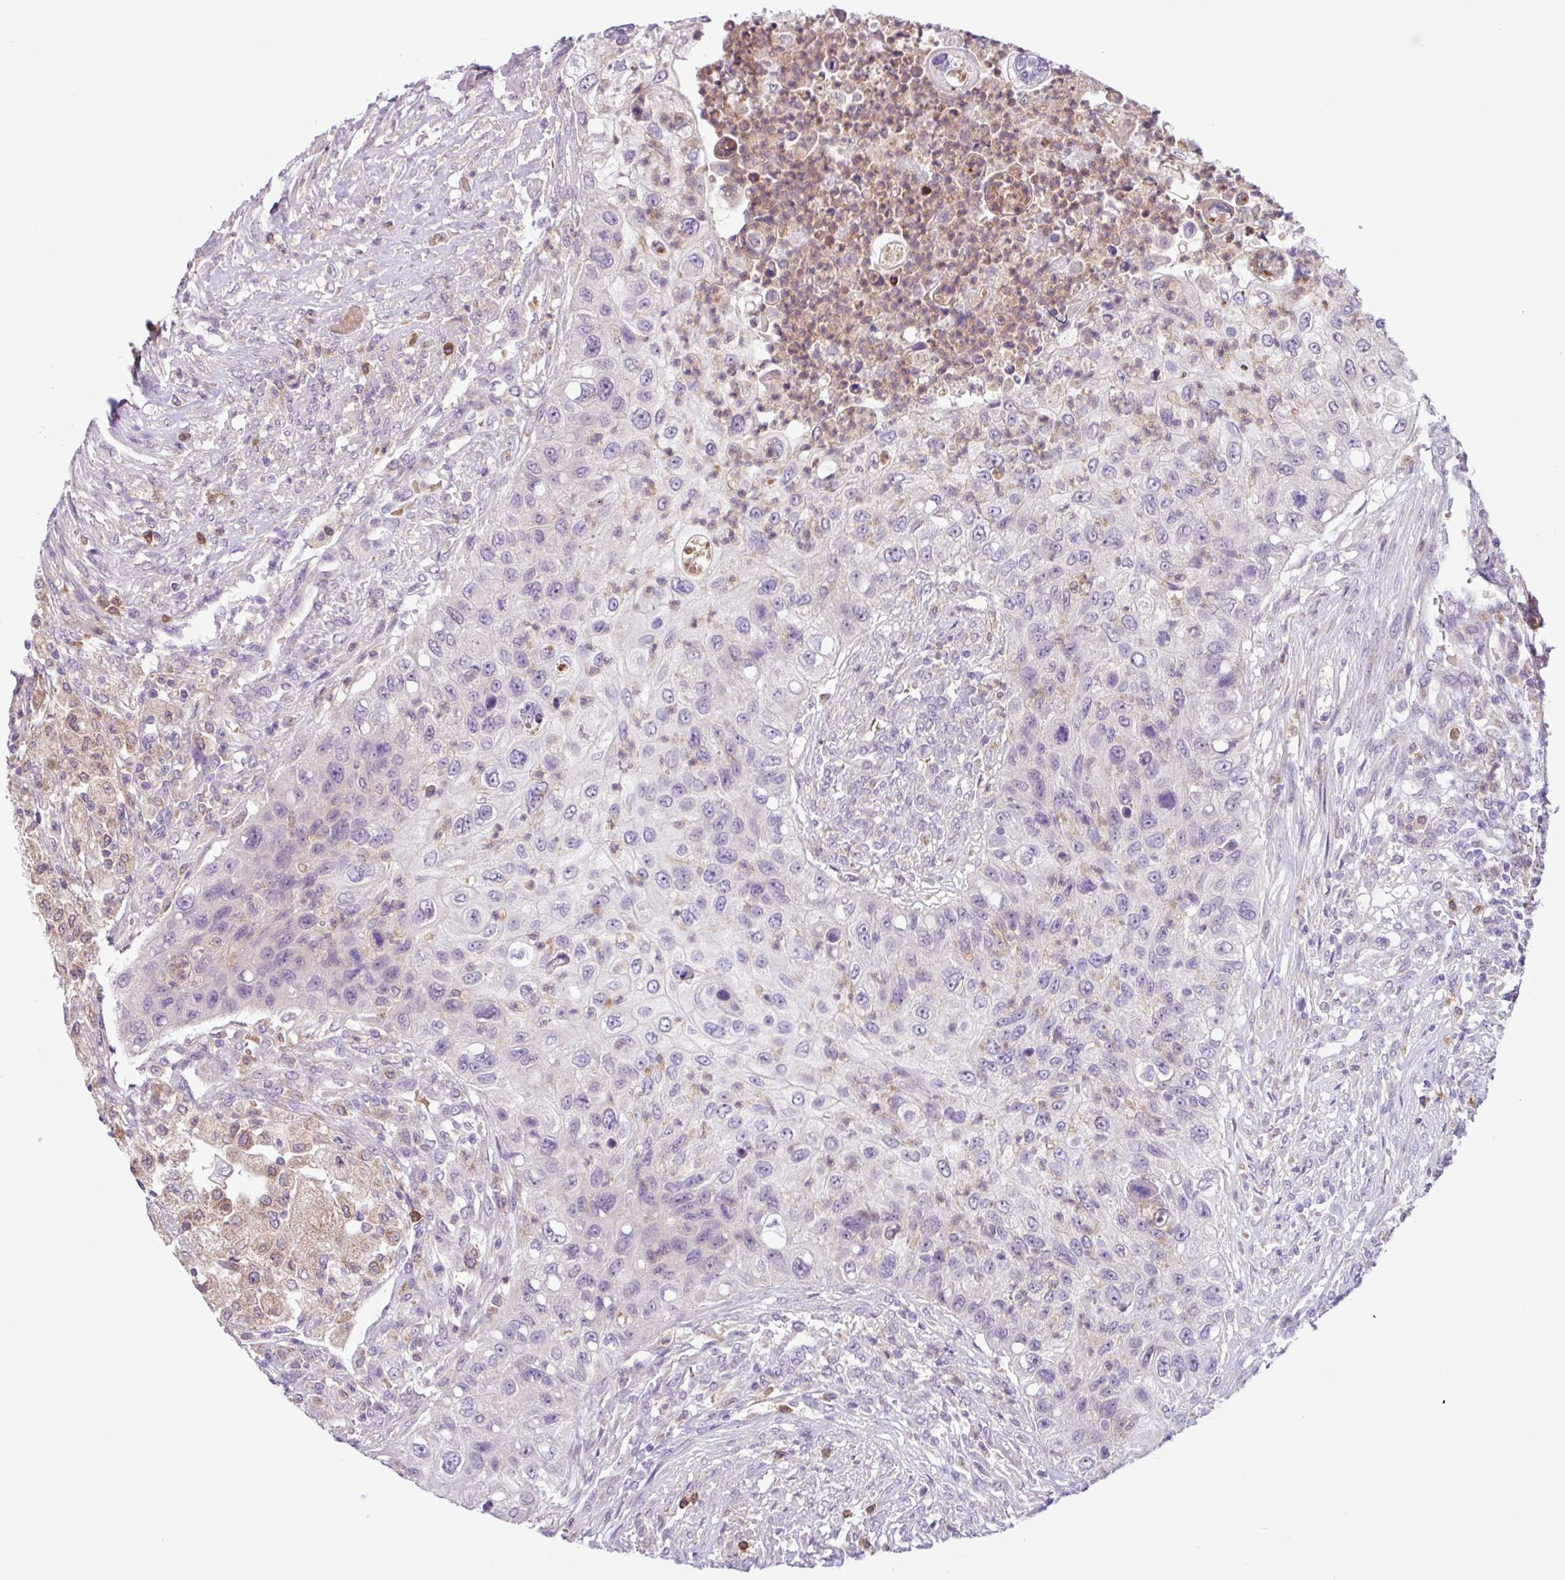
{"staining": {"intensity": "negative", "quantity": "none", "location": "none"}, "tissue": "urothelial cancer", "cell_type": "Tumor cells", "image_type": "cancer", "snomed": [{"axis": "morphology", "description": "Urothelial carcinoma, High grade"}, {"axis": "topography", "description": "Urinary bladder"}], "caption": "This is a micrograph of immunohistochemistry (IHC) staining of high-grade urothelial carcinoma, which shows no positivity in tumor cells.", "gene": "TONSL", "patient": {"sex": "female", "age": 60}}